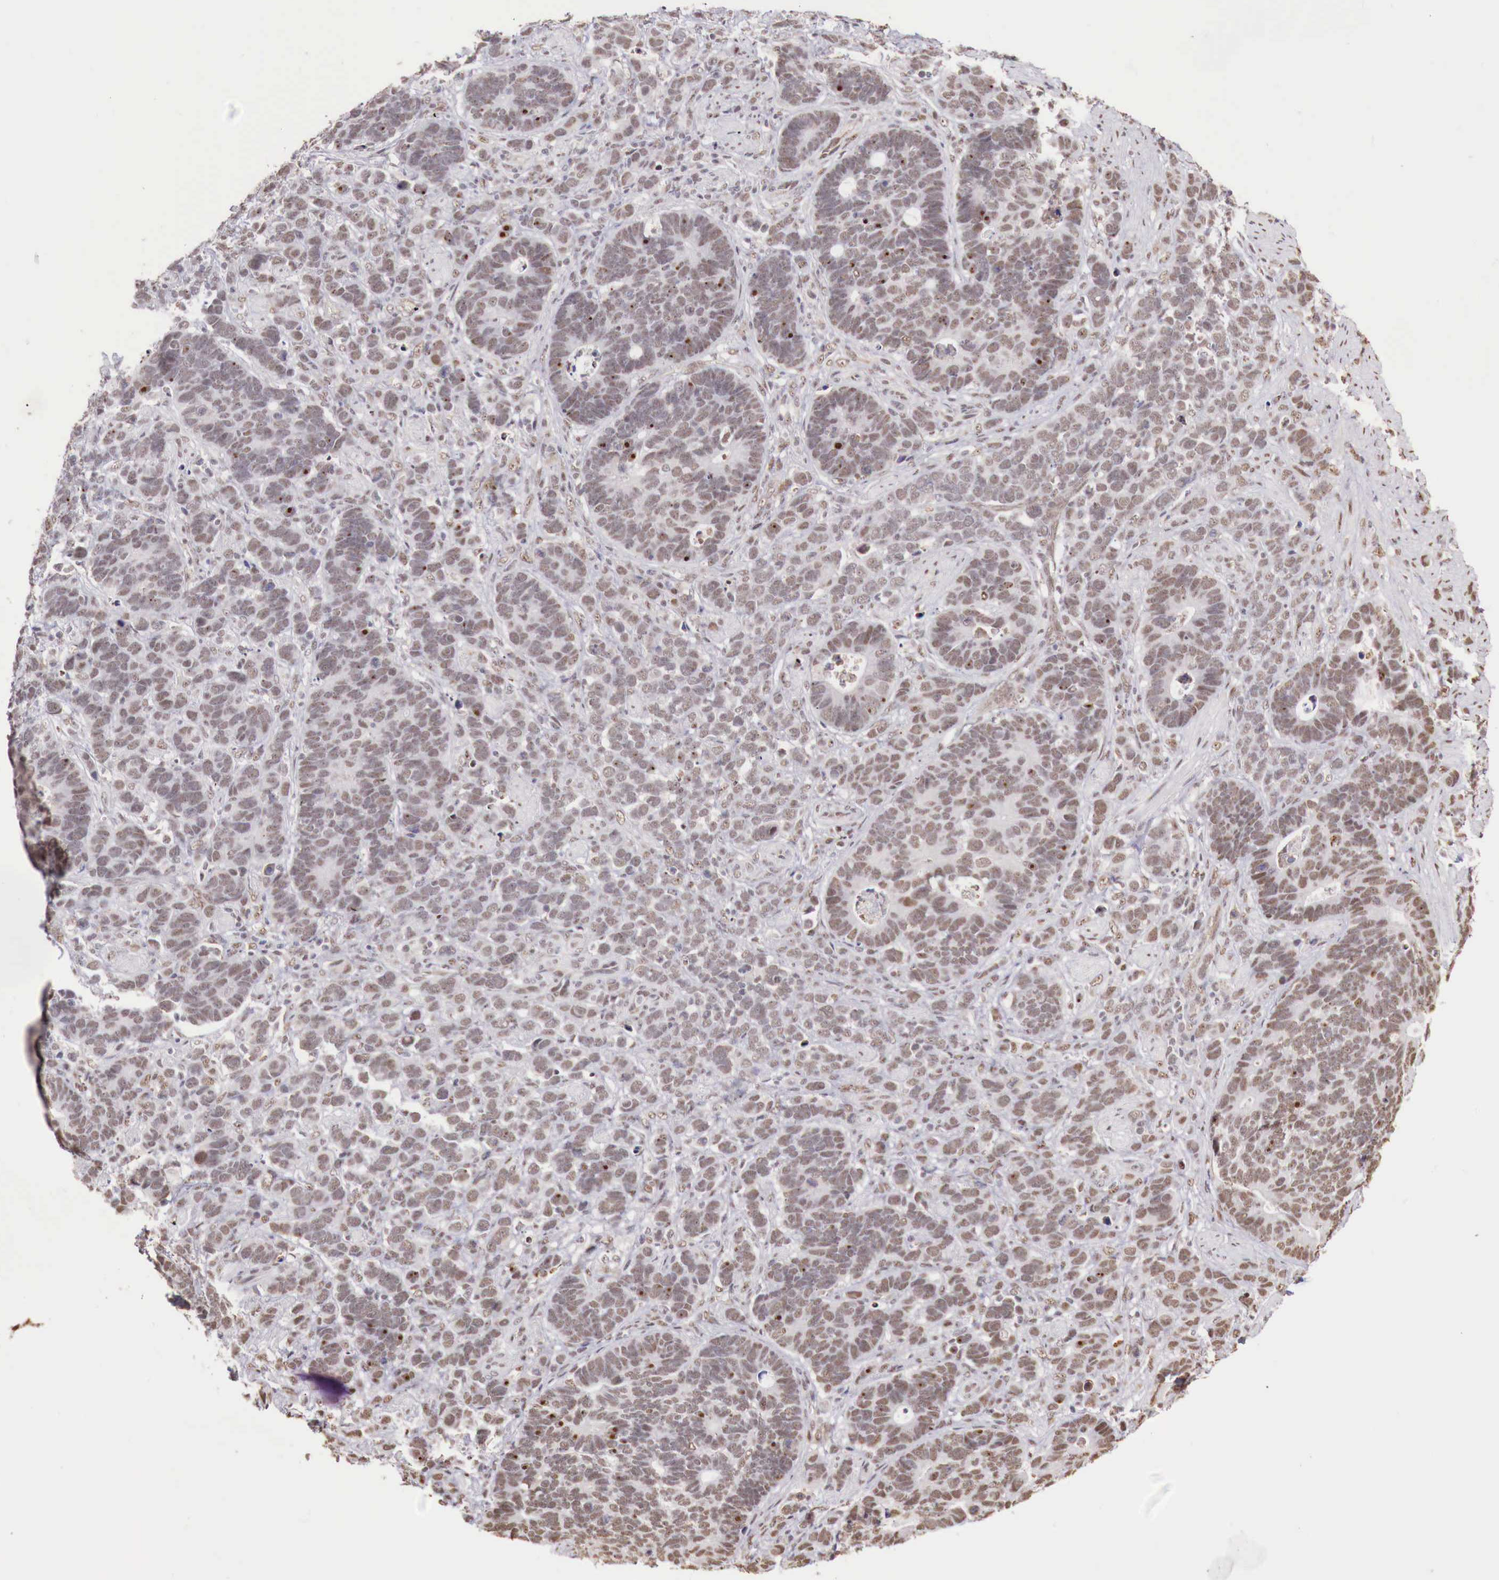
{"staining": {"intensity": "moderate", "quantity": ">75%", "location": "nuclear"}, "tissue": "stomach cancer", "cell_type": "Tumor cells", "image_type": "cancer", "snomed": [{"axis": "morphology", "description": "Adenocarcinoma, NOS"}, {"axis": "topography", "description": "Stomach, upper"}], "caption": "There is medium levels of moderate nuclear staining in tumor cells of stomach cancer (adenocarcinoma), as demonstrated by immunohistochemical staining (brown color).", "gene": "FOXP2", "patient": {"sex": "male", "age": 71}}